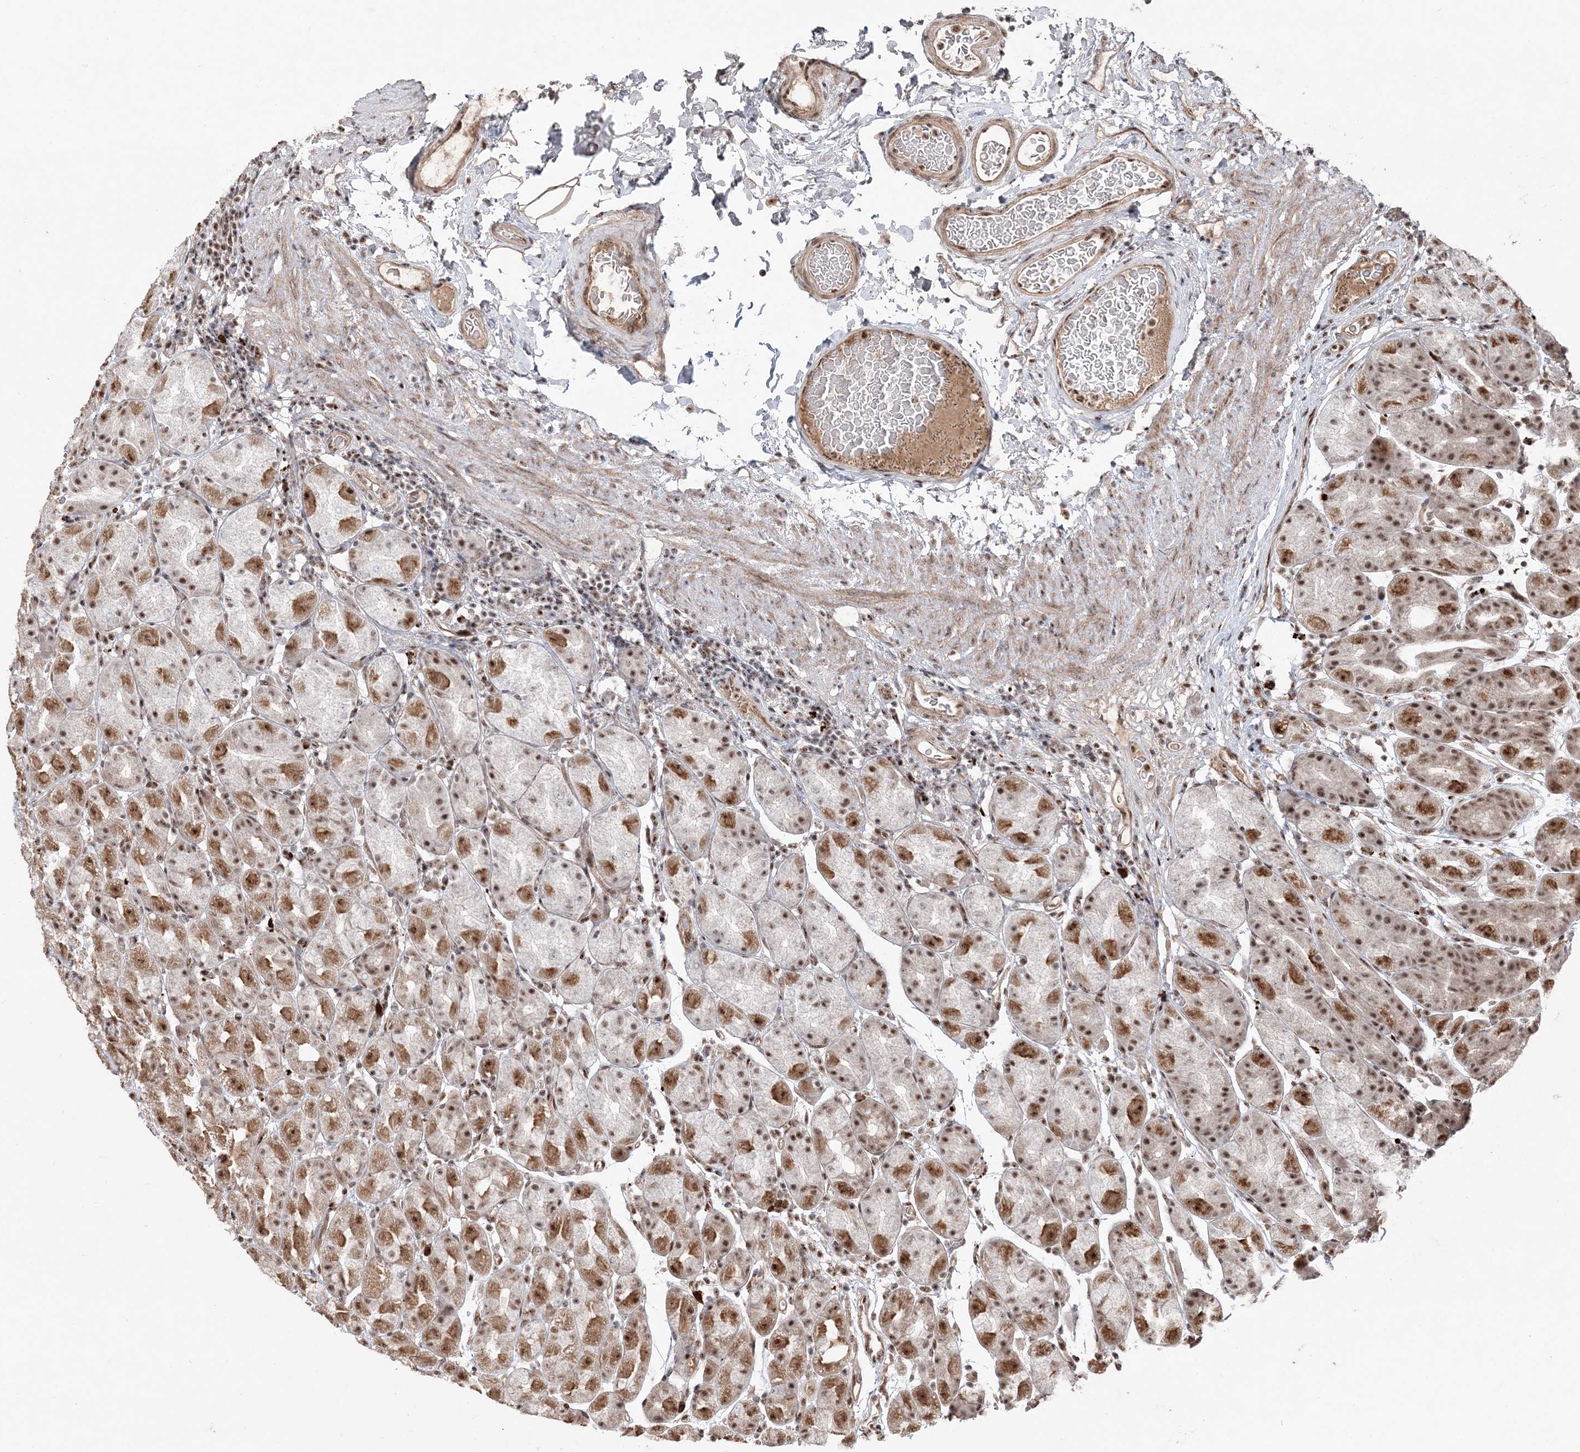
{"staining": {"intensity": "moderate", "quantity": ">75%", "location": "cytoplasmic/membranous,nuclear"}, "tissue": "stomach", "cell_type": "Glandular cells", "image_type": "normal", "snomed": [{"axis": "morphology", "description": "Normal tissue, NOS"}, {"axis": "topography", "description": "Stomach, upper"}], "caption": "Glandular cells exhibit medium levels of moderate cytoplasmic/membranous,nuclear staining in about >75% of cells in benign human stomach. Using DAB (3,3'-diaminobenzidine) (brown) and hematoxylin (blue) stains, captured at high magnification using brightfield microscopy.", "gene": "RBM17", "patient": {"sex": "male", "age": 68}}